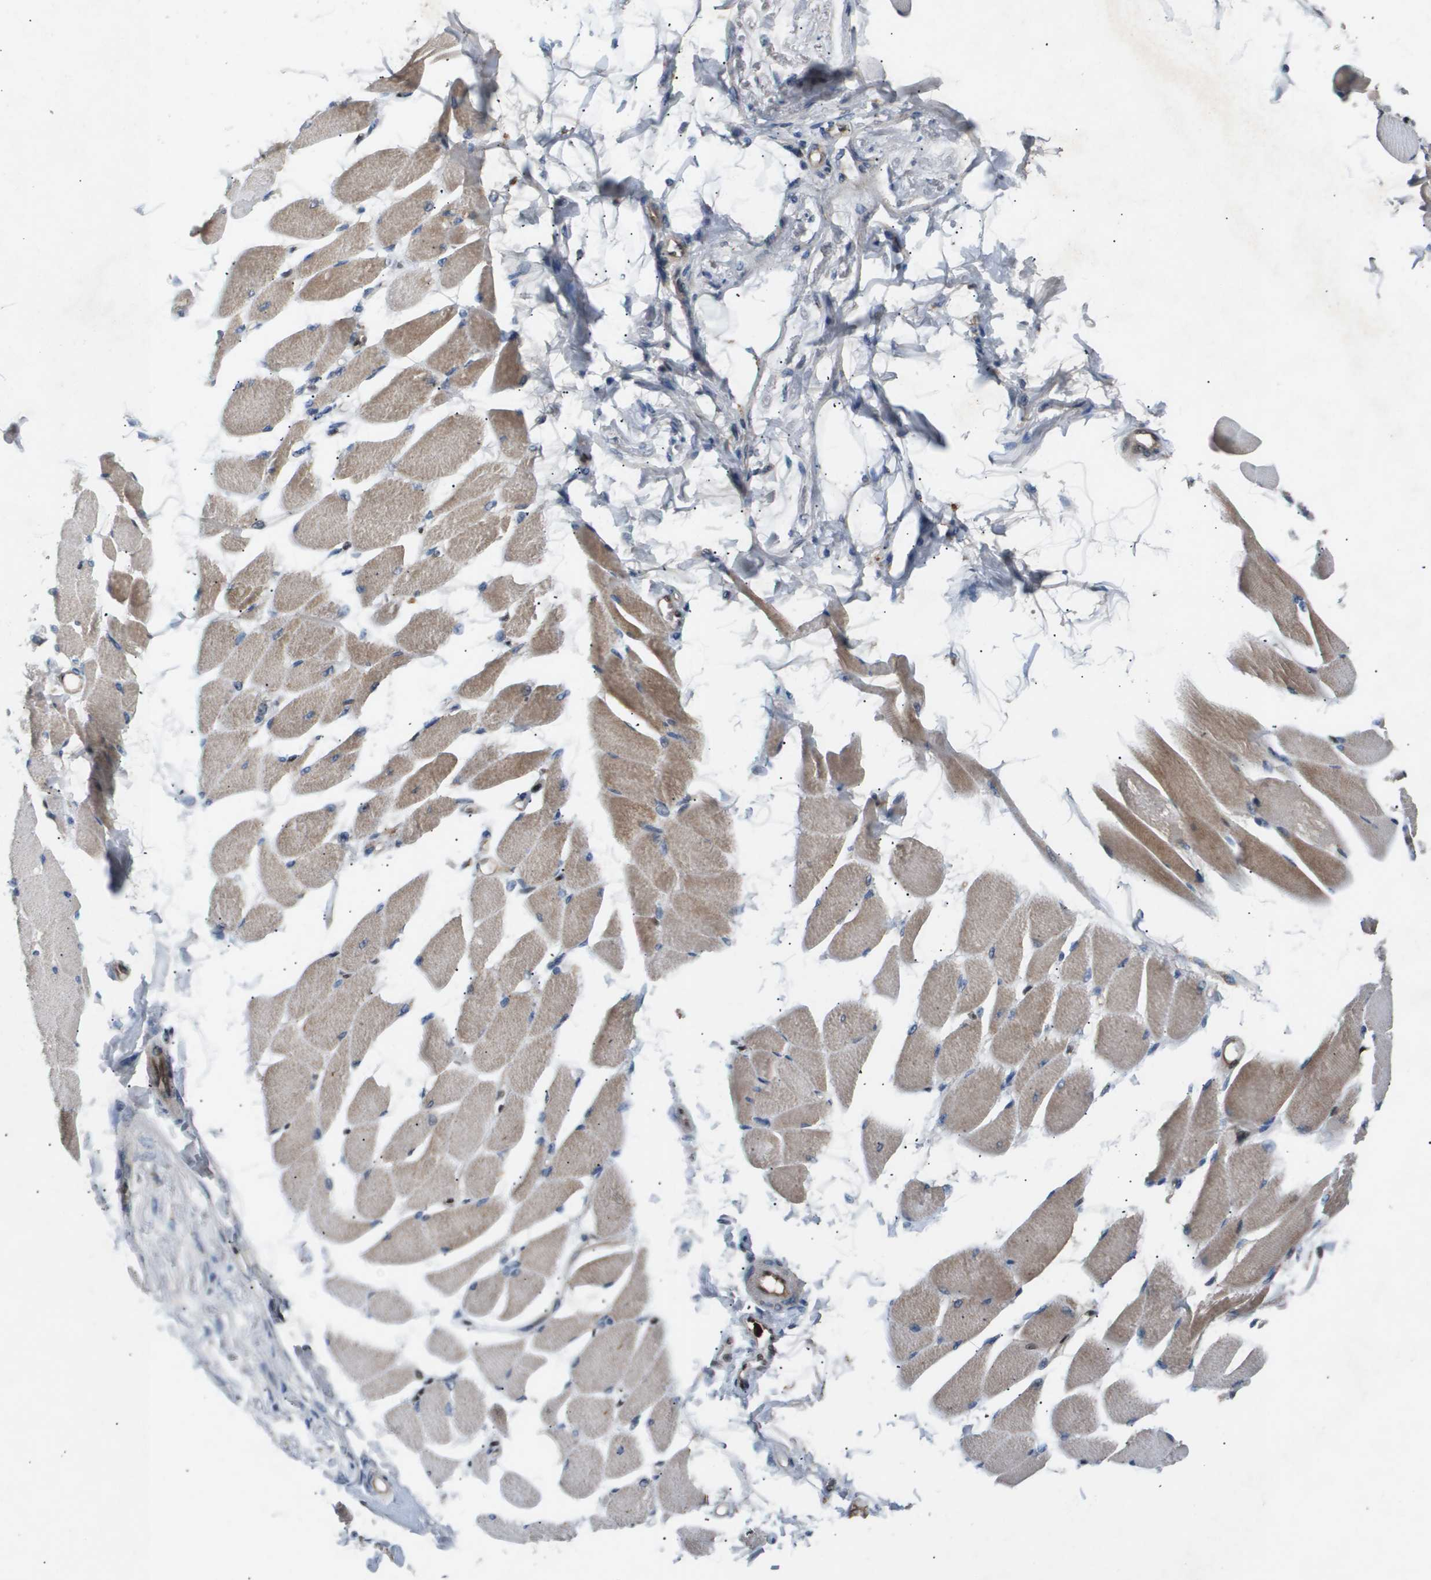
{"staining": {"intensity": "weak", "quantity": "25%-75%", "location": "cytoplasmic/membranous"}, "tissue": "skeletal muscle", "cell_type": "Myocytes", "image_type": "normal", "snomed": [{"axis": "morphology", "description": "Normal tissue, NOS"}, {"axis": "topography", "description": "Skeletal muscle"}, {"axis": "topography", "description": "Peripheral nerve tissue"}], "caption": "Protein staining of normal skeletal muscle displays weak cytoplasmic/membranous expression in approximately 25%-75% of myocytes. The staining is performed using DAB (3,3'-diaminobenzidine) brown chromogen to label protein expression. The nuclei are counter-stained blue using hematoxylin.", "gene": "ERG", "patient": {"sex": "female", "age": 84}}